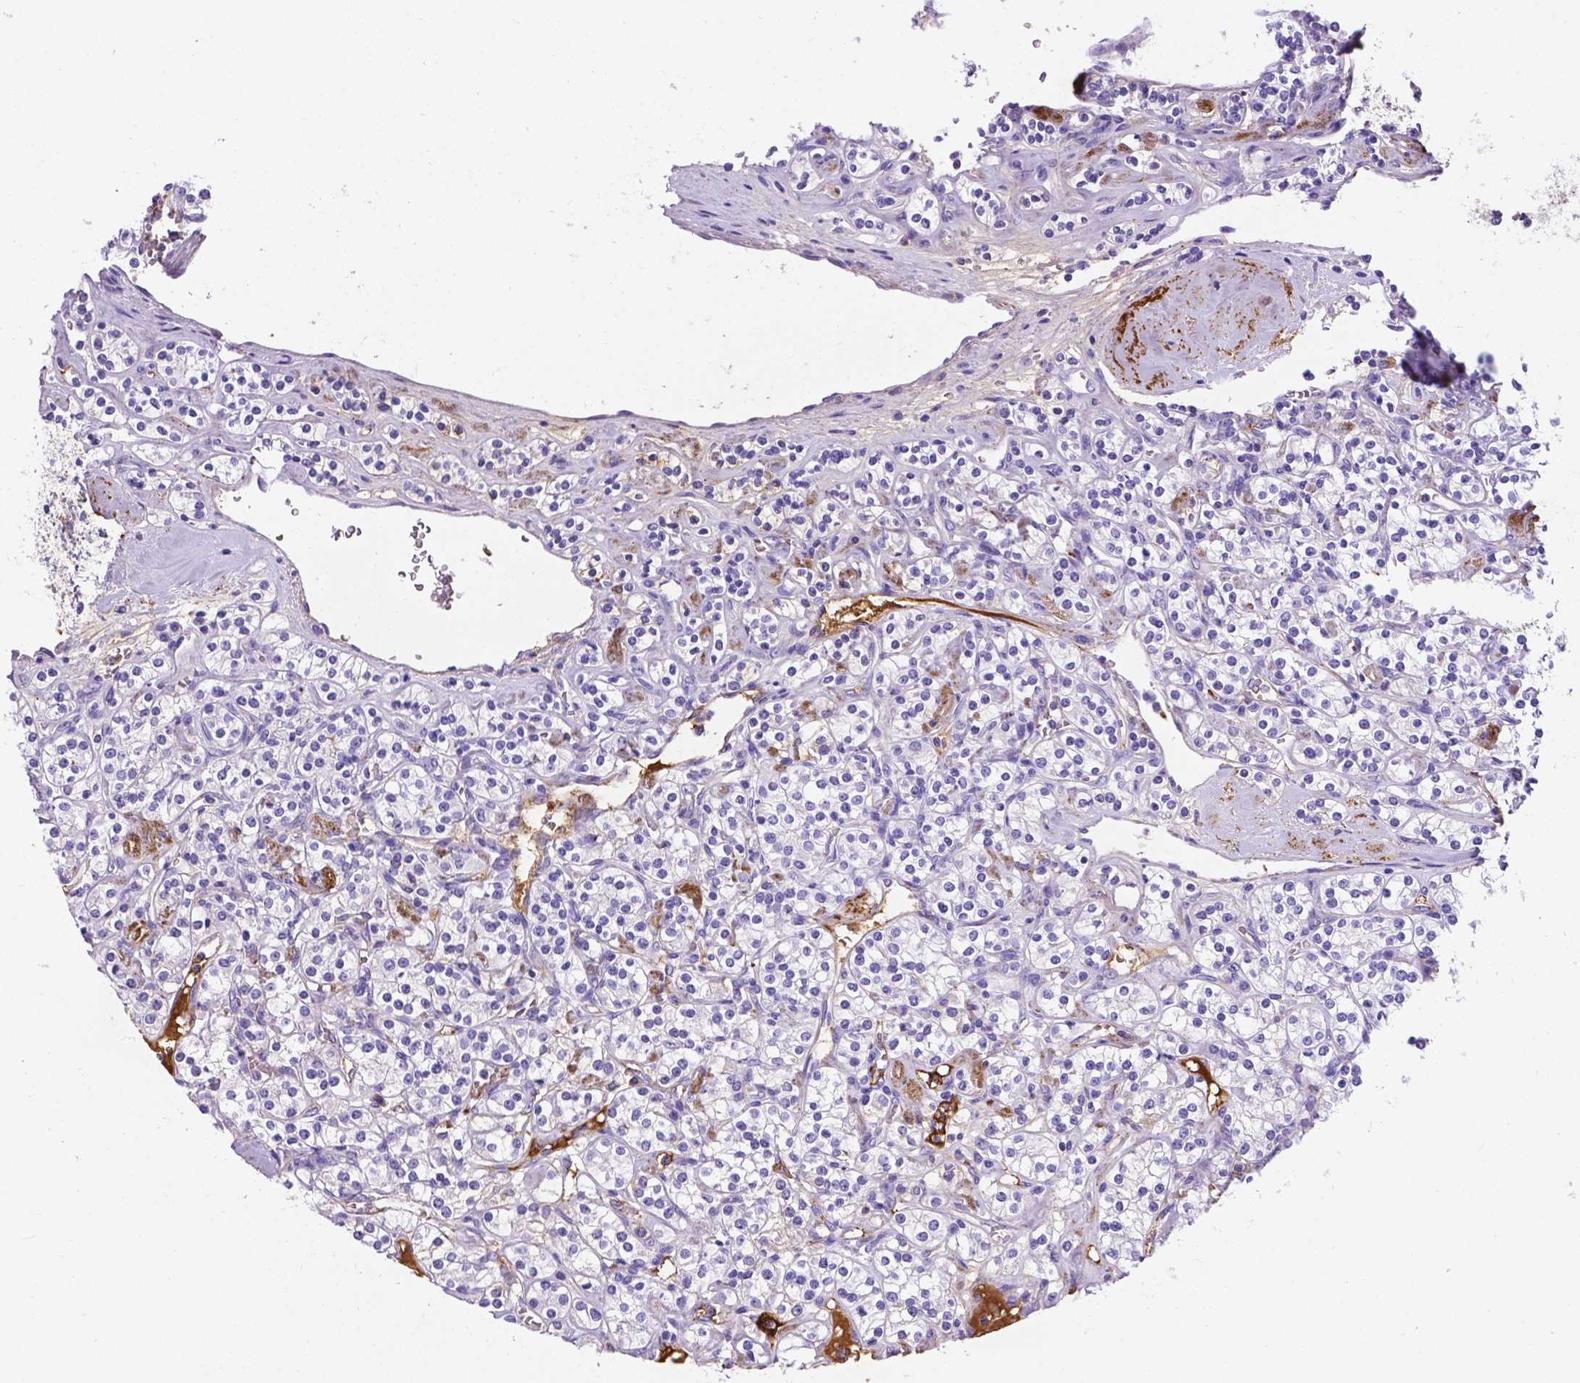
{"staining": {"intensity": "negative", "quantity": "none", "location": "none"}, "tissue": "renal cancer", "cell_type": "Tumor cells", "image_type": "cancer", "snomed": [{"axis": "morphology", "description": "Adenocarcinoma, NOS"}, {"axis": "topography", "description": "Kidney"}], "caption": "This is an immunohistochemistry photomicrograph of renal cancer. There is no expression in tumor cells.", "gene": "APOE", "patient": {"sex": "male", "age": 77}}